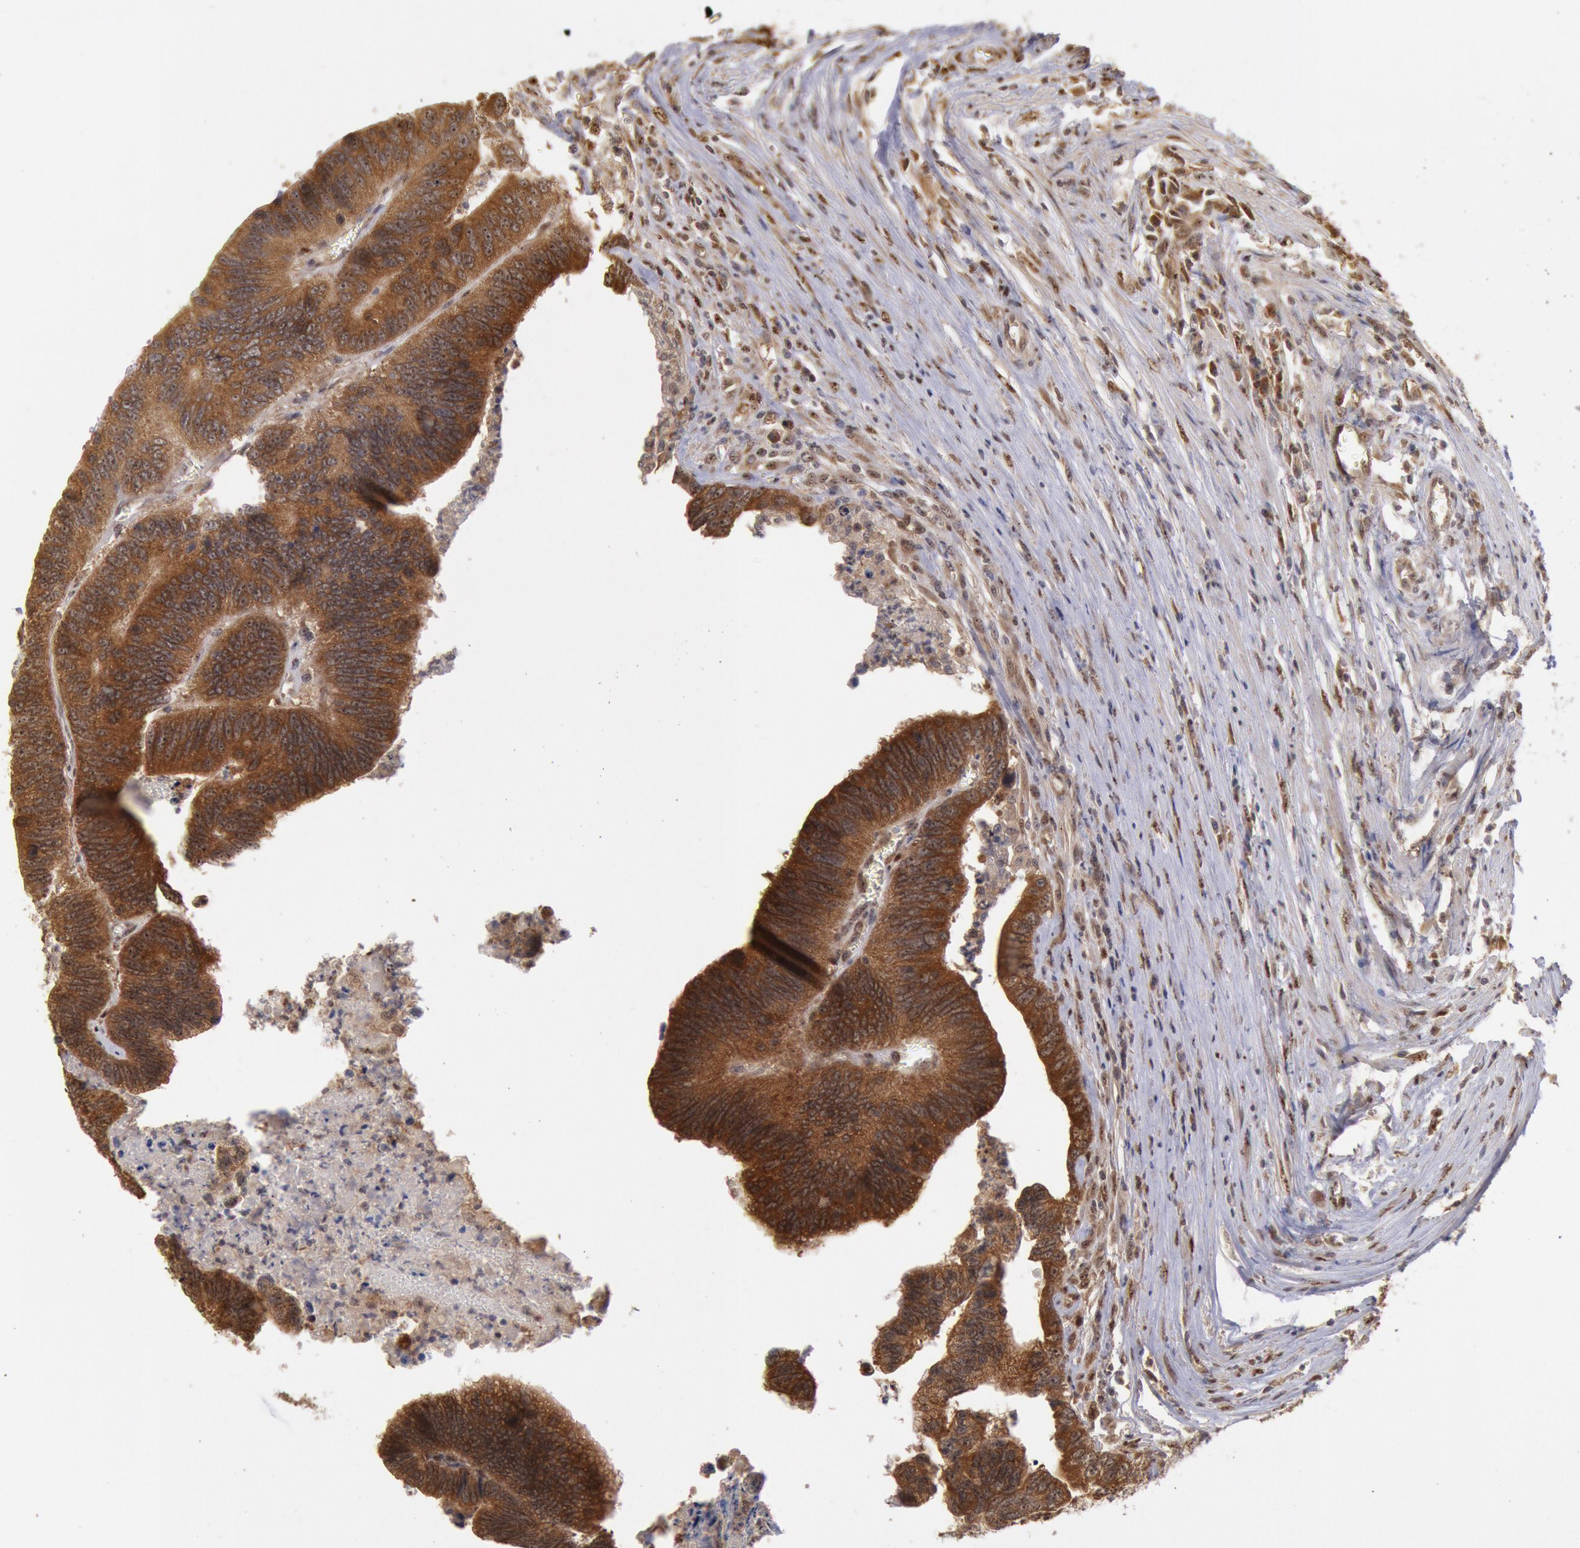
{"staining": {"intensity": "strong", "quantity": ">75%", "location": "cytoplasmic/membranous"}, "tissue": "colorectal cancer", "cell_type": "Tumor cells", "image_type": "cancer", "snomed": [{"axis": "morphology", "description": "Adenocarcinoma, NOS"}, {"axis": "topography", "description": "Colon"}], "caption": "Protein analysis of colorectal cancer tissue displays strong cytoplasmic/membranous positivity in about >75% of tumor cells.", "gene": "STX17", "patient": {"sex": "male", "age": 72}}